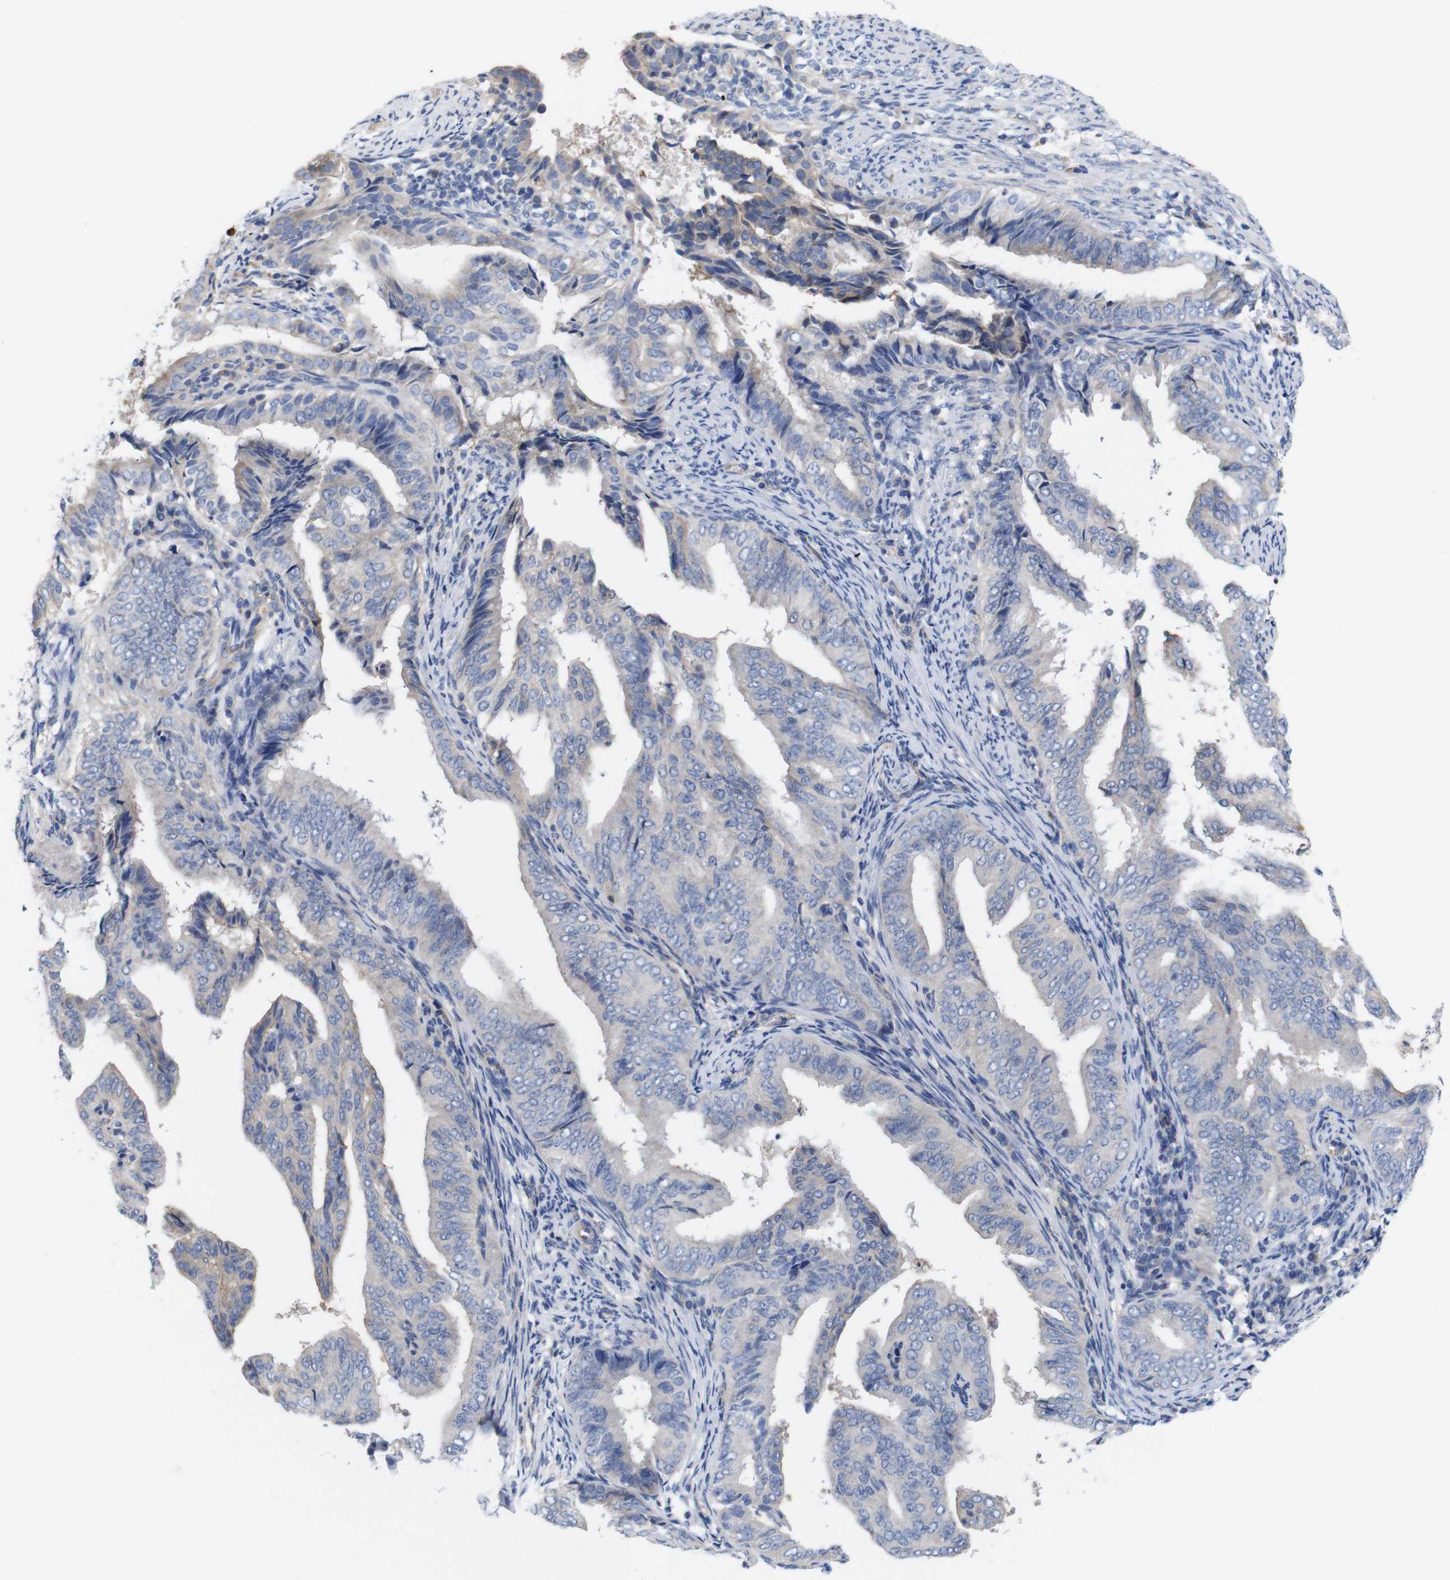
{"staining": {"intensity": "negative", "quantity": "none", "location": "none"}, "tissue": "endometrial cancer", "cell_type": "Tumor cells", "image_type": "cancer", "snomed": [{"axis": "morphology", "description": "Adenocarcinoma, NOS"}, {"axis": "topography", "description": "Endometrium"}], "caption": "High magnification brightfield microscopy of endometrial cancer stained with DAB (brown) and counterstained with hematoxylin (blue): tumor cells show no significant positivity.", "gene": "USH1C", "patient": {"sex": "female", "age": 58}}